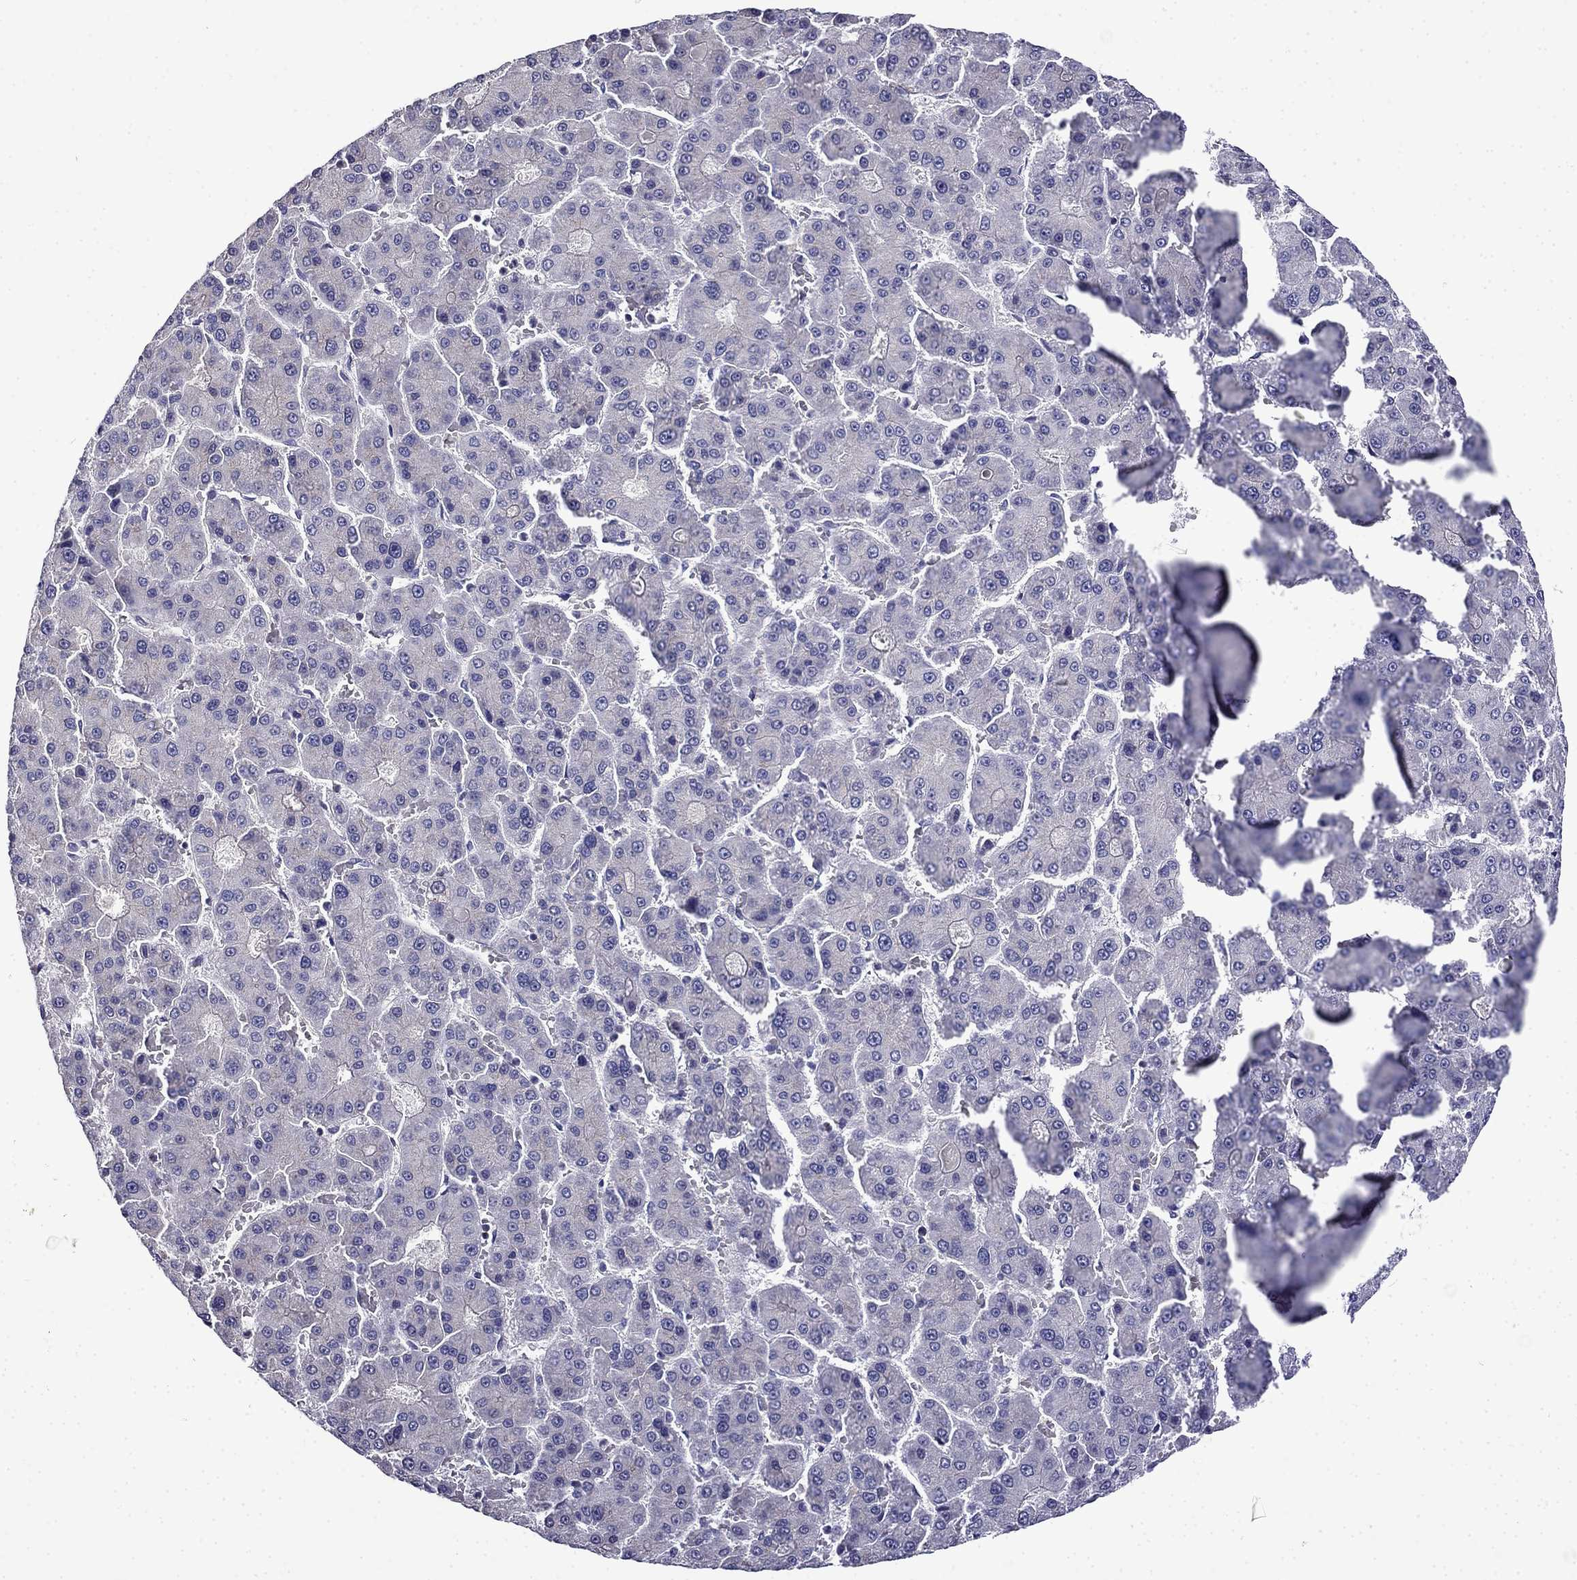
{"staining": {"intensity": "negative", "quantity": "none", "location": "none"}, "tissue": "liver cancer", "cell_type": "Tumor cells", "image_type": "cancer", "snomed": [{"axis": "morphology", "description": "Carcinoma, Hepatocellular, NOS"}, {"axis": "topography", "description": "Liver"}], "caption": "Immunohistochemistry of human hepatocellular carcinoma (liver) demonstrates no positivity in tumor cells.", "gene": "PRR18", "patient": {"sex": "male", "age": 70}}